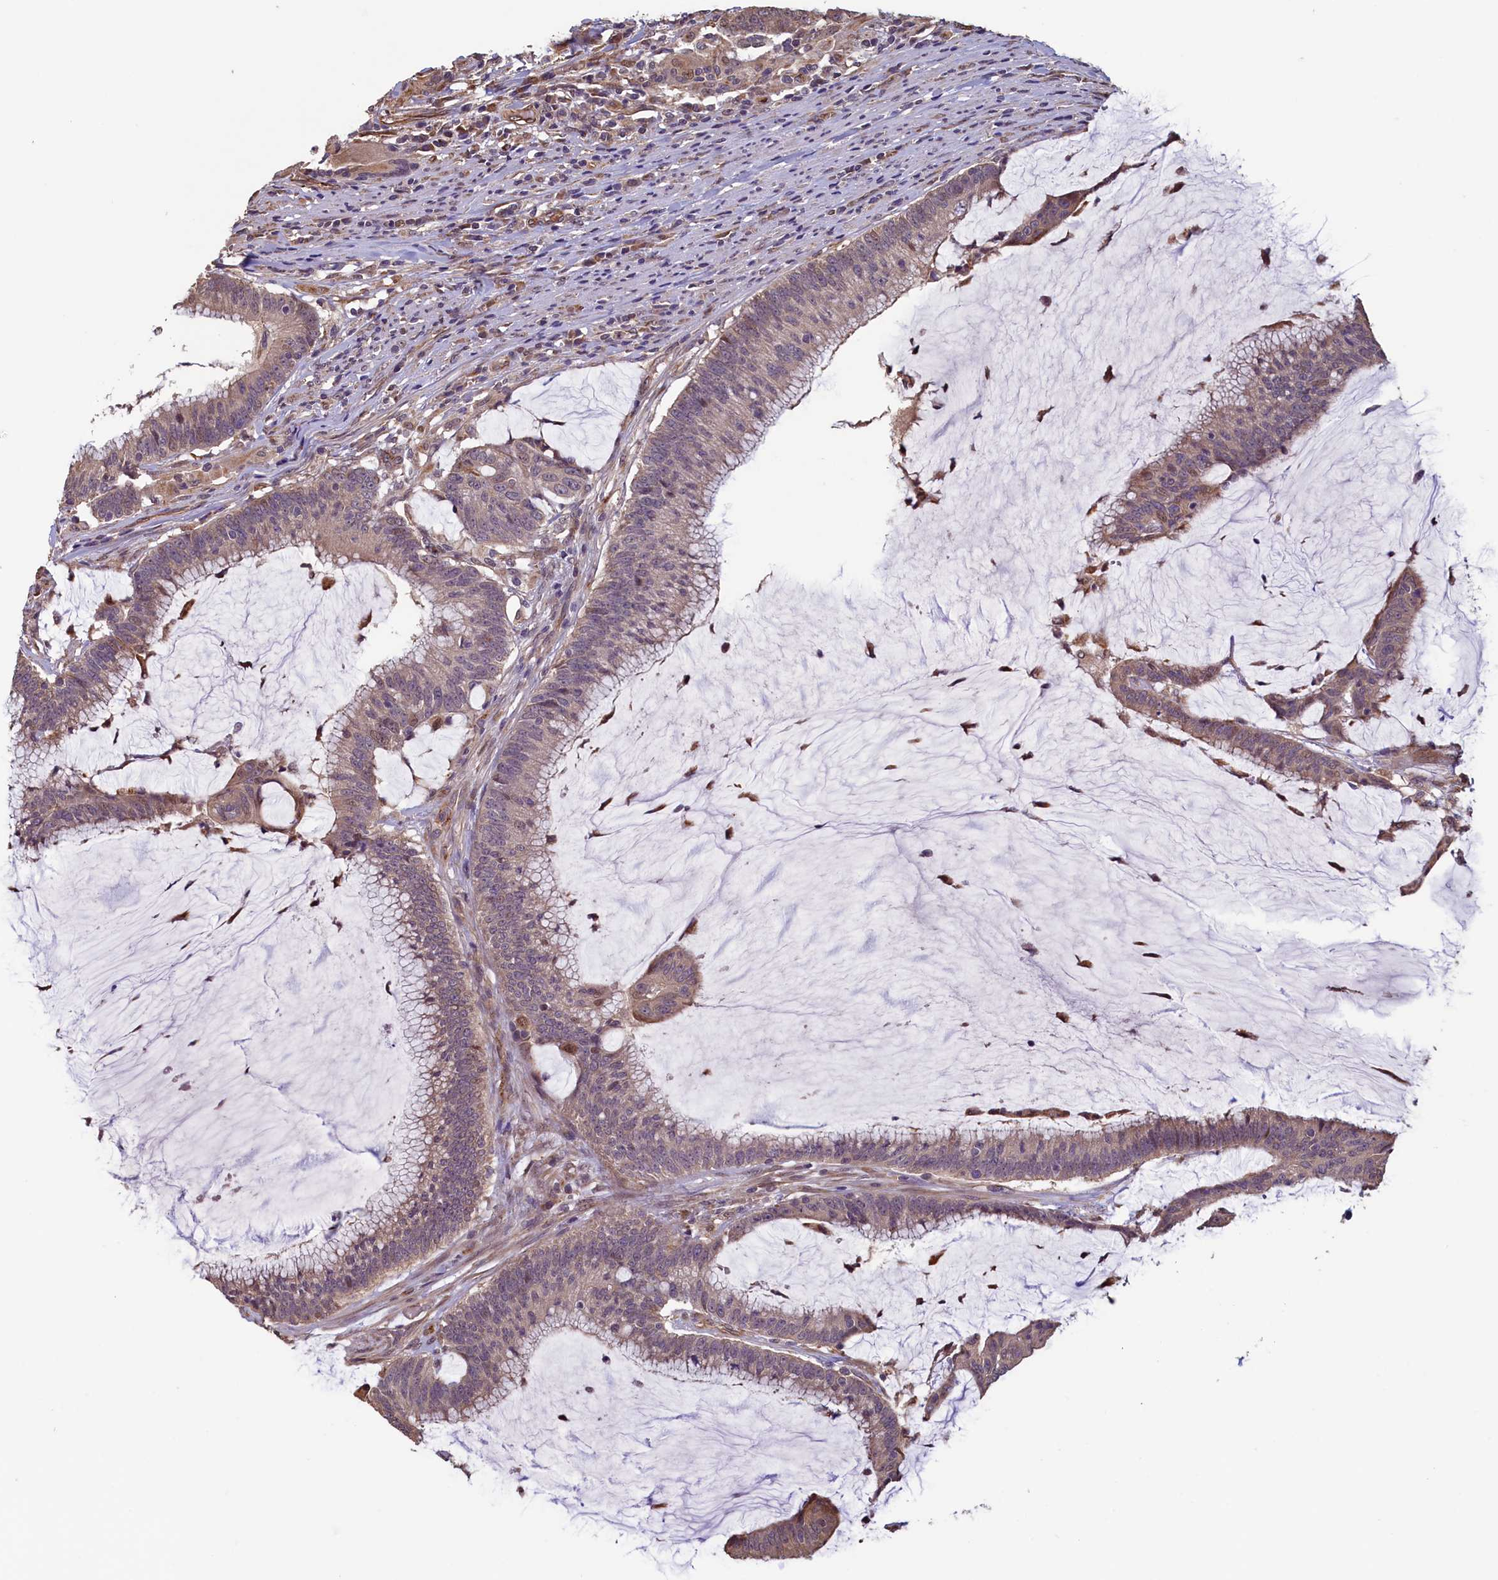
{"staining": {"intensity": "weak", "quantity": "<25%", "location": "nuclear"}, "tissue": "colorectal cancer", "cell_type": "Tumor cells", "image_type": "cancer", "snomed": [{"axis": "morphology", "description": "Adenocarcinoma, NOS"}, {"axis": "topography", "description": "Rectum"}], "caption": "DAB (3,3'-diaminobenzidine) immunohistochemical staining of colorectal adenocarcinoma displays no significant staining in tumor cells.", "gene": "ACSBG1", "patient": {"sex": "female", "age": 77}}